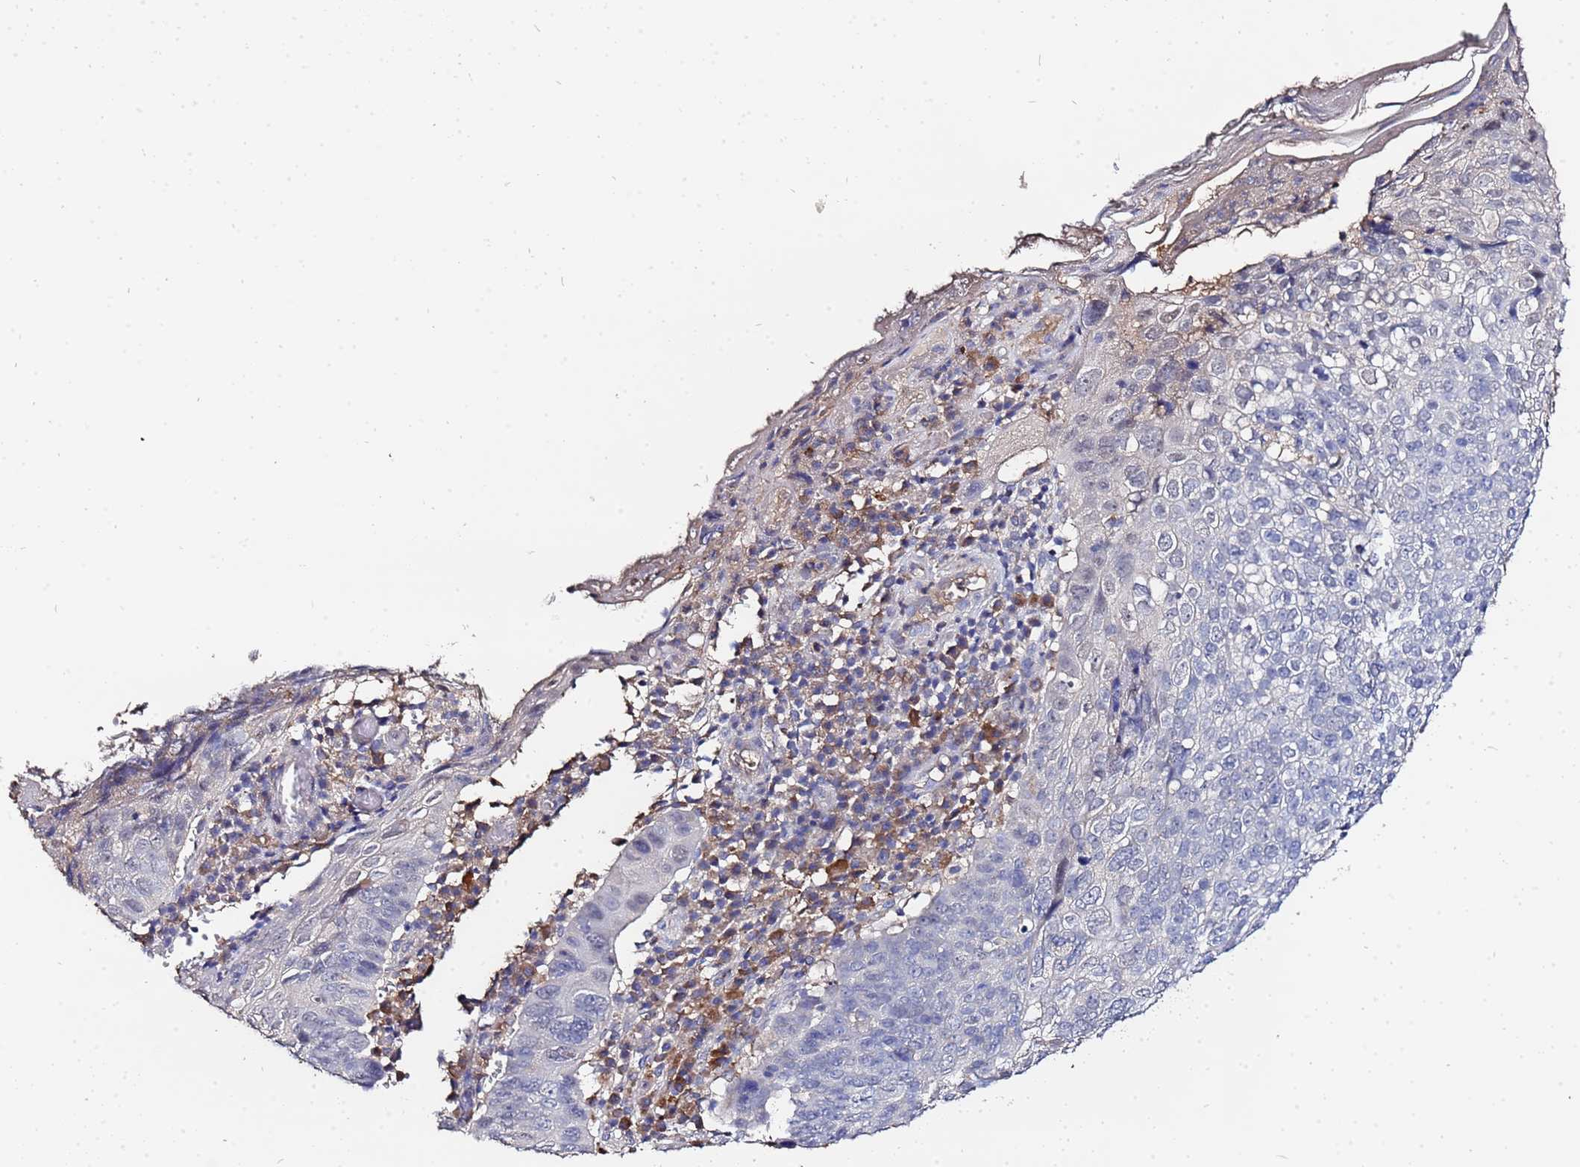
{"staining": {"intensity": "negative", "quantity": "none", "location": "none"}, "tissue": "skin cancer", "cell_type": "Tumor cells", "image_type": "cancer", "snomed": [{"axis": "morphology", "description": "Squamous cell carcinoma, NOS"}, {"axis": "topography", "description": "Skin"}], "caption": "High power microscopy photomicrograph of an immunohistochemistry (IHC) image of squamous cell carcinoma (skin), revealing no significant expression in tumor cells.", "gene": "TCP10L", "patient": {"sex": "male", "age": 71}}